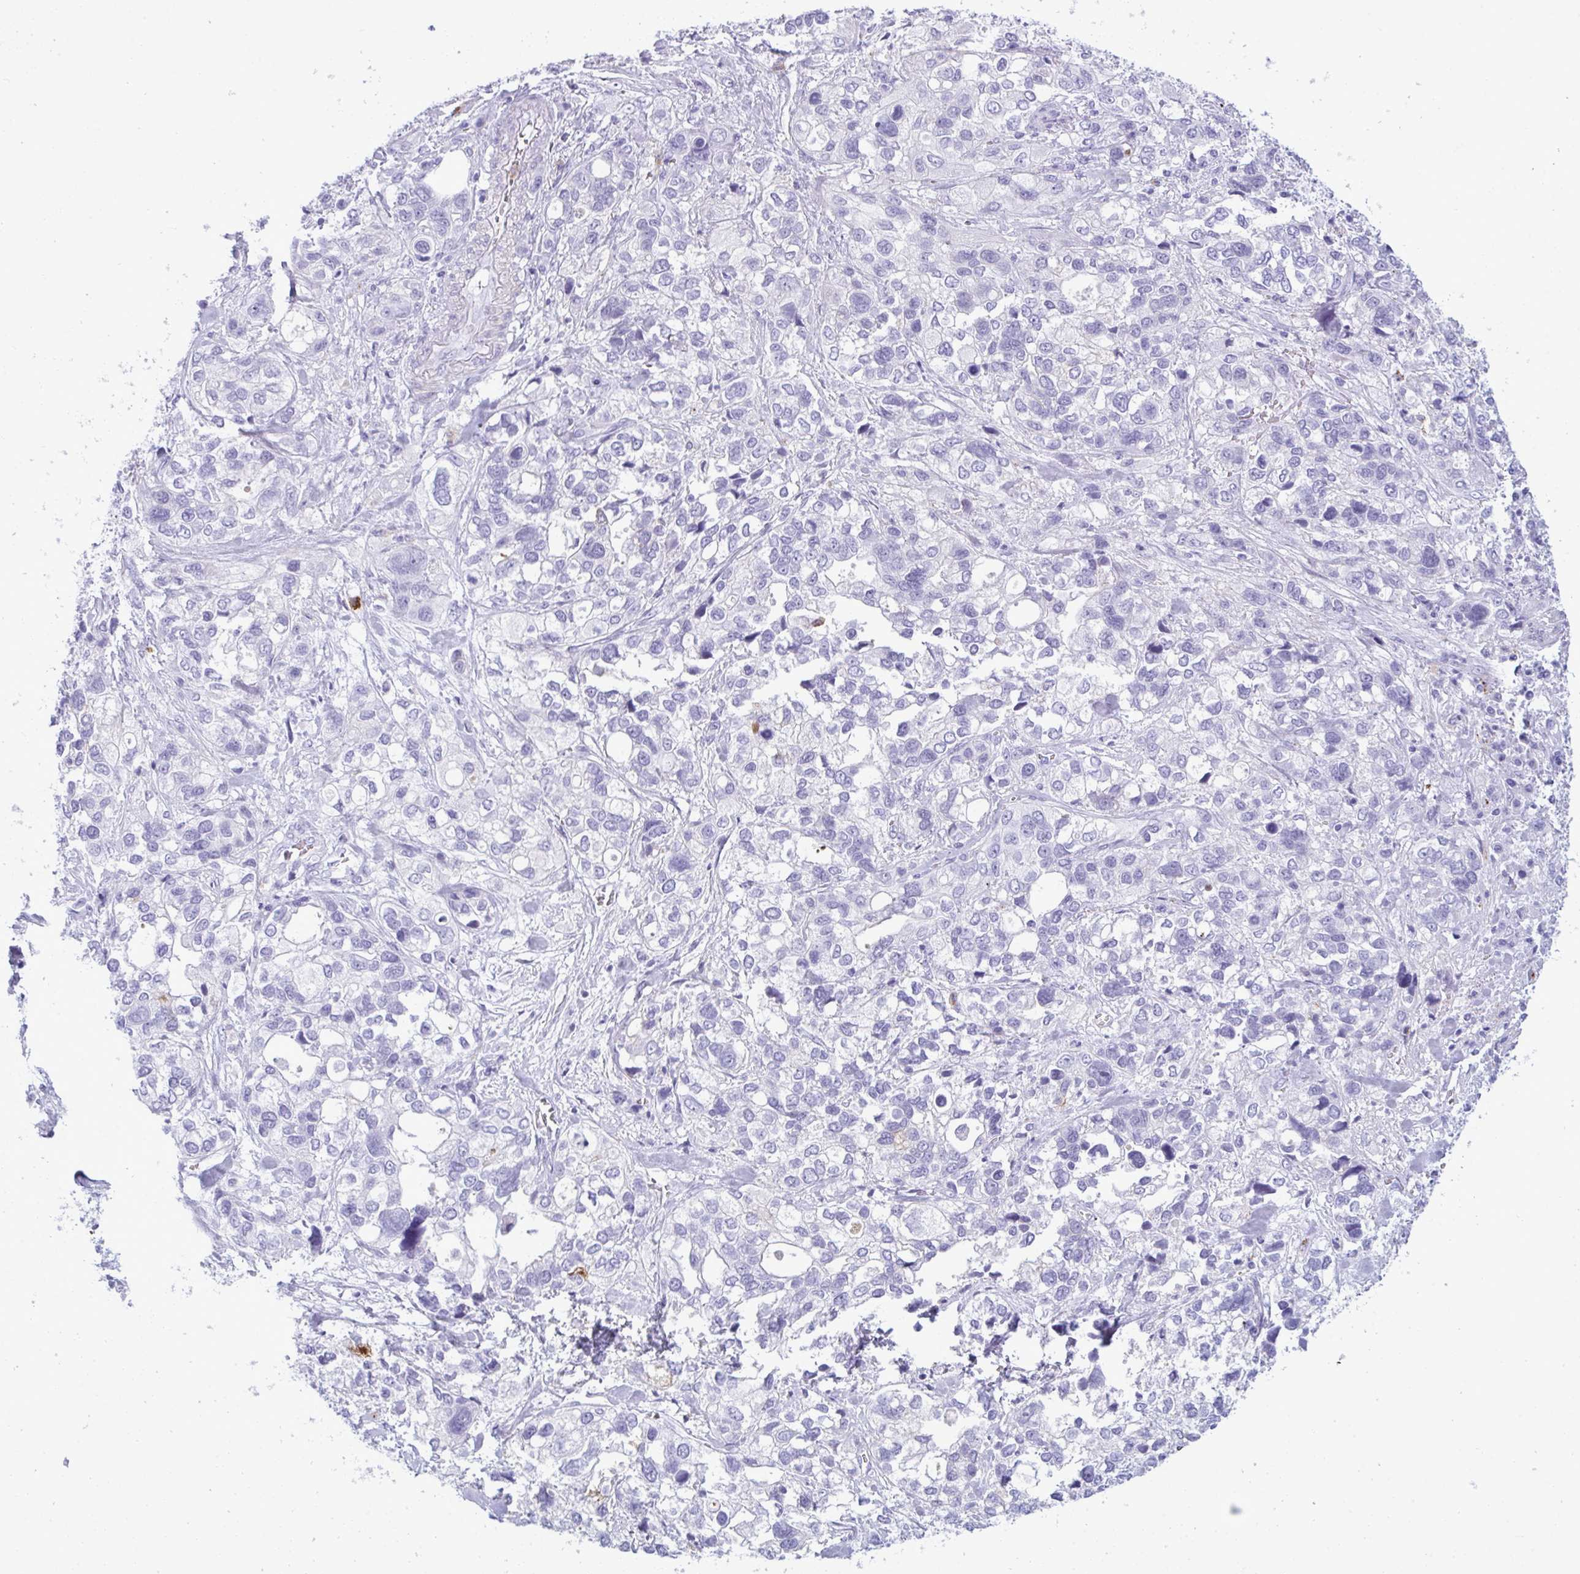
{"staining": {"intensity": "negative", "quantity": "none", "location": "none"}, "tissue": "stomach cancer", "cell_type": "Tumor cells", "image_type": "cancer", "snomed": [{"axis": "morphology", "description": "Adenocarcinoma, NOS"}, {"axis": "topography", "description": "Stomach, upper"}], "caption": "Tumor cells show no significant protein expression in stomach cancer.", "gene": "ARHGAP42", "patient": {"sex": "female", "age": 81}}